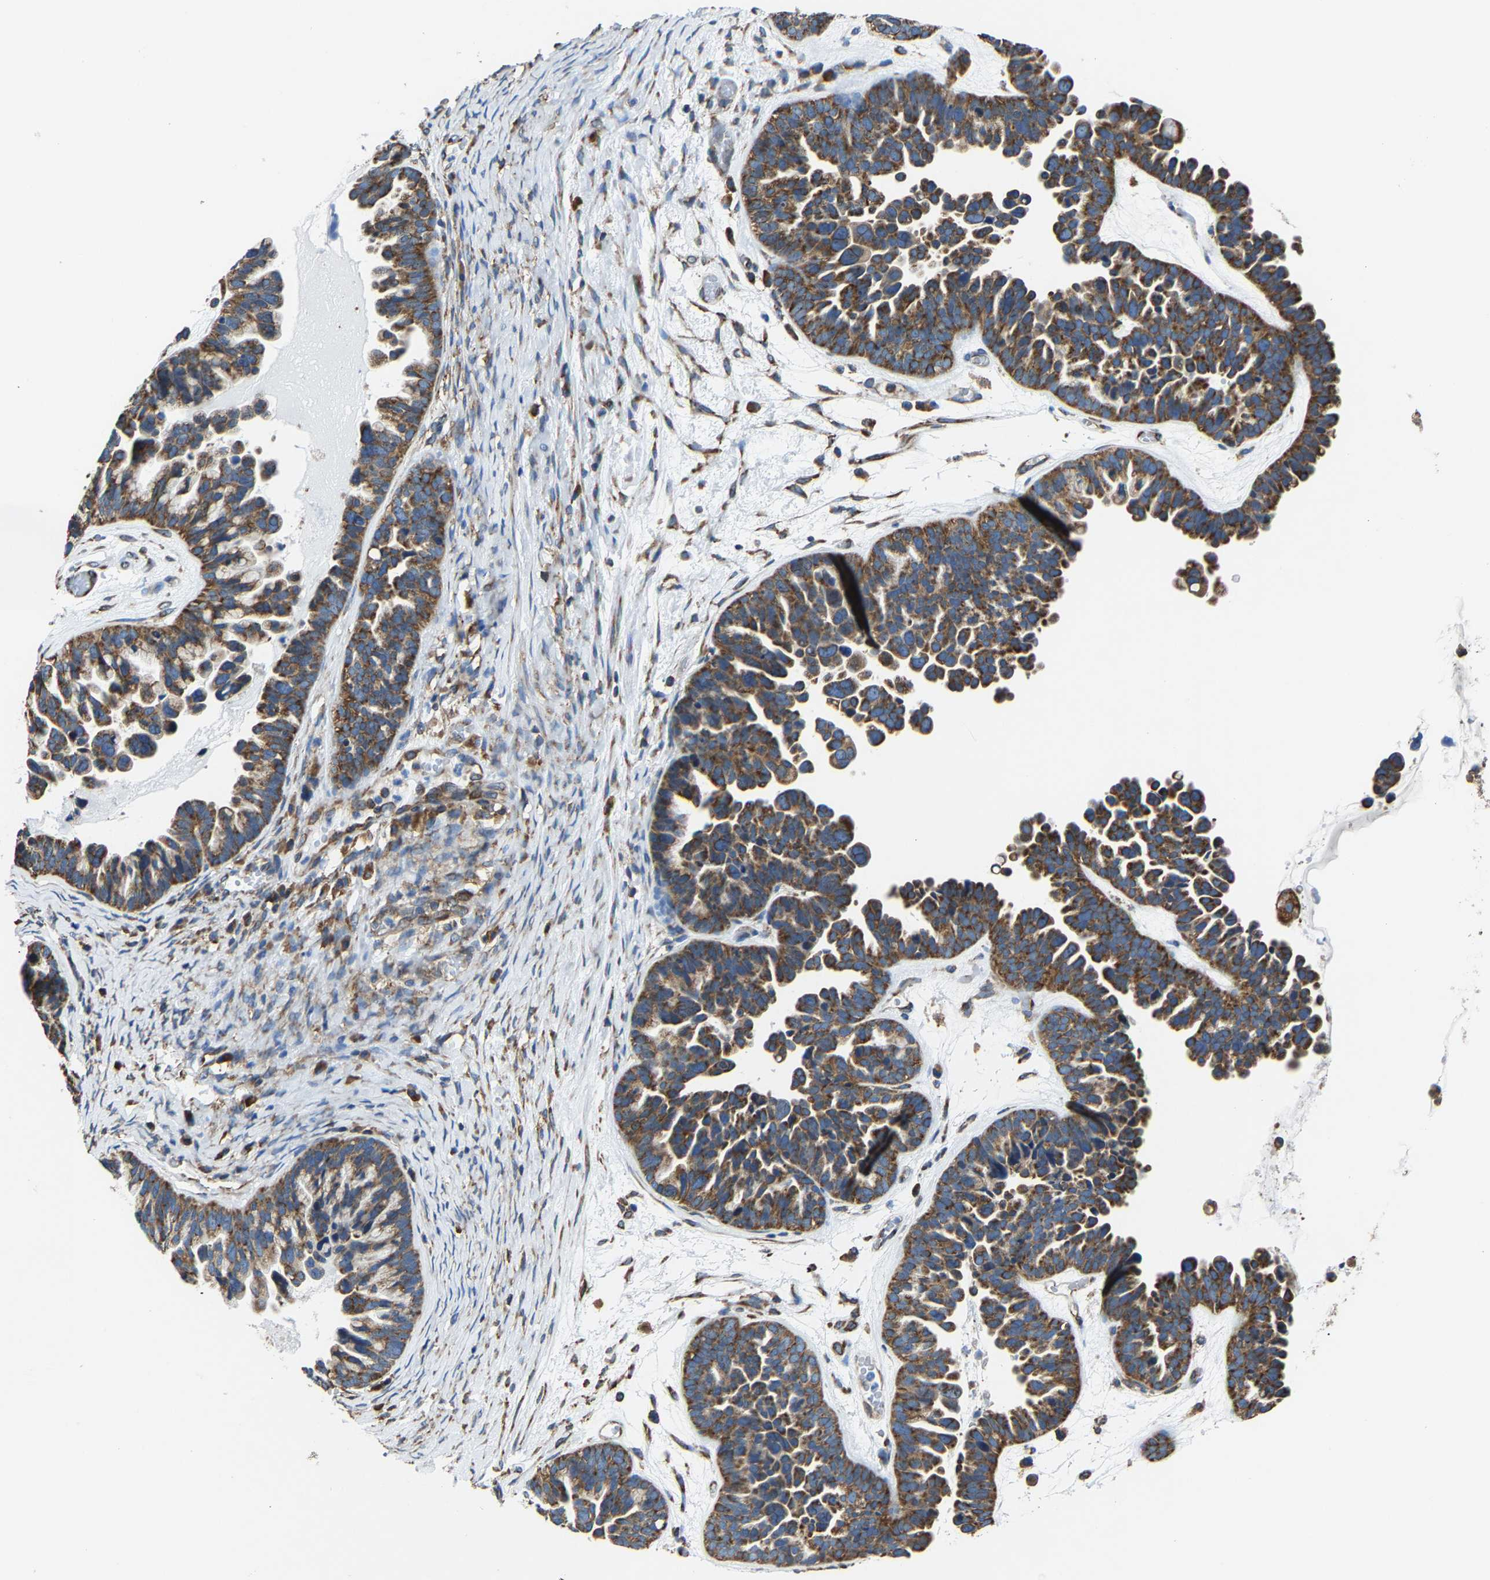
{"staining": {"intensity": "strong", "quantity": ">75%", "location": "cytoplasmic/membranous"}, "tissue": "ovarian cancer", "cell_type": "Tumor cells", "image_type": "cancer", "snomed": [{"axis": "morphology", "description": "Cystadenocarcinoma, serous, NOS"}, {"axis": "topography", "description": "Ovary"}], "caption": "Human ovarian cancer (serous cystadenocarcinoma) stained with a protein marker demonstrates strong staining in tumor cells.", "gene": "G3BP2", "patient": {"sex": "female", "age": 56}}